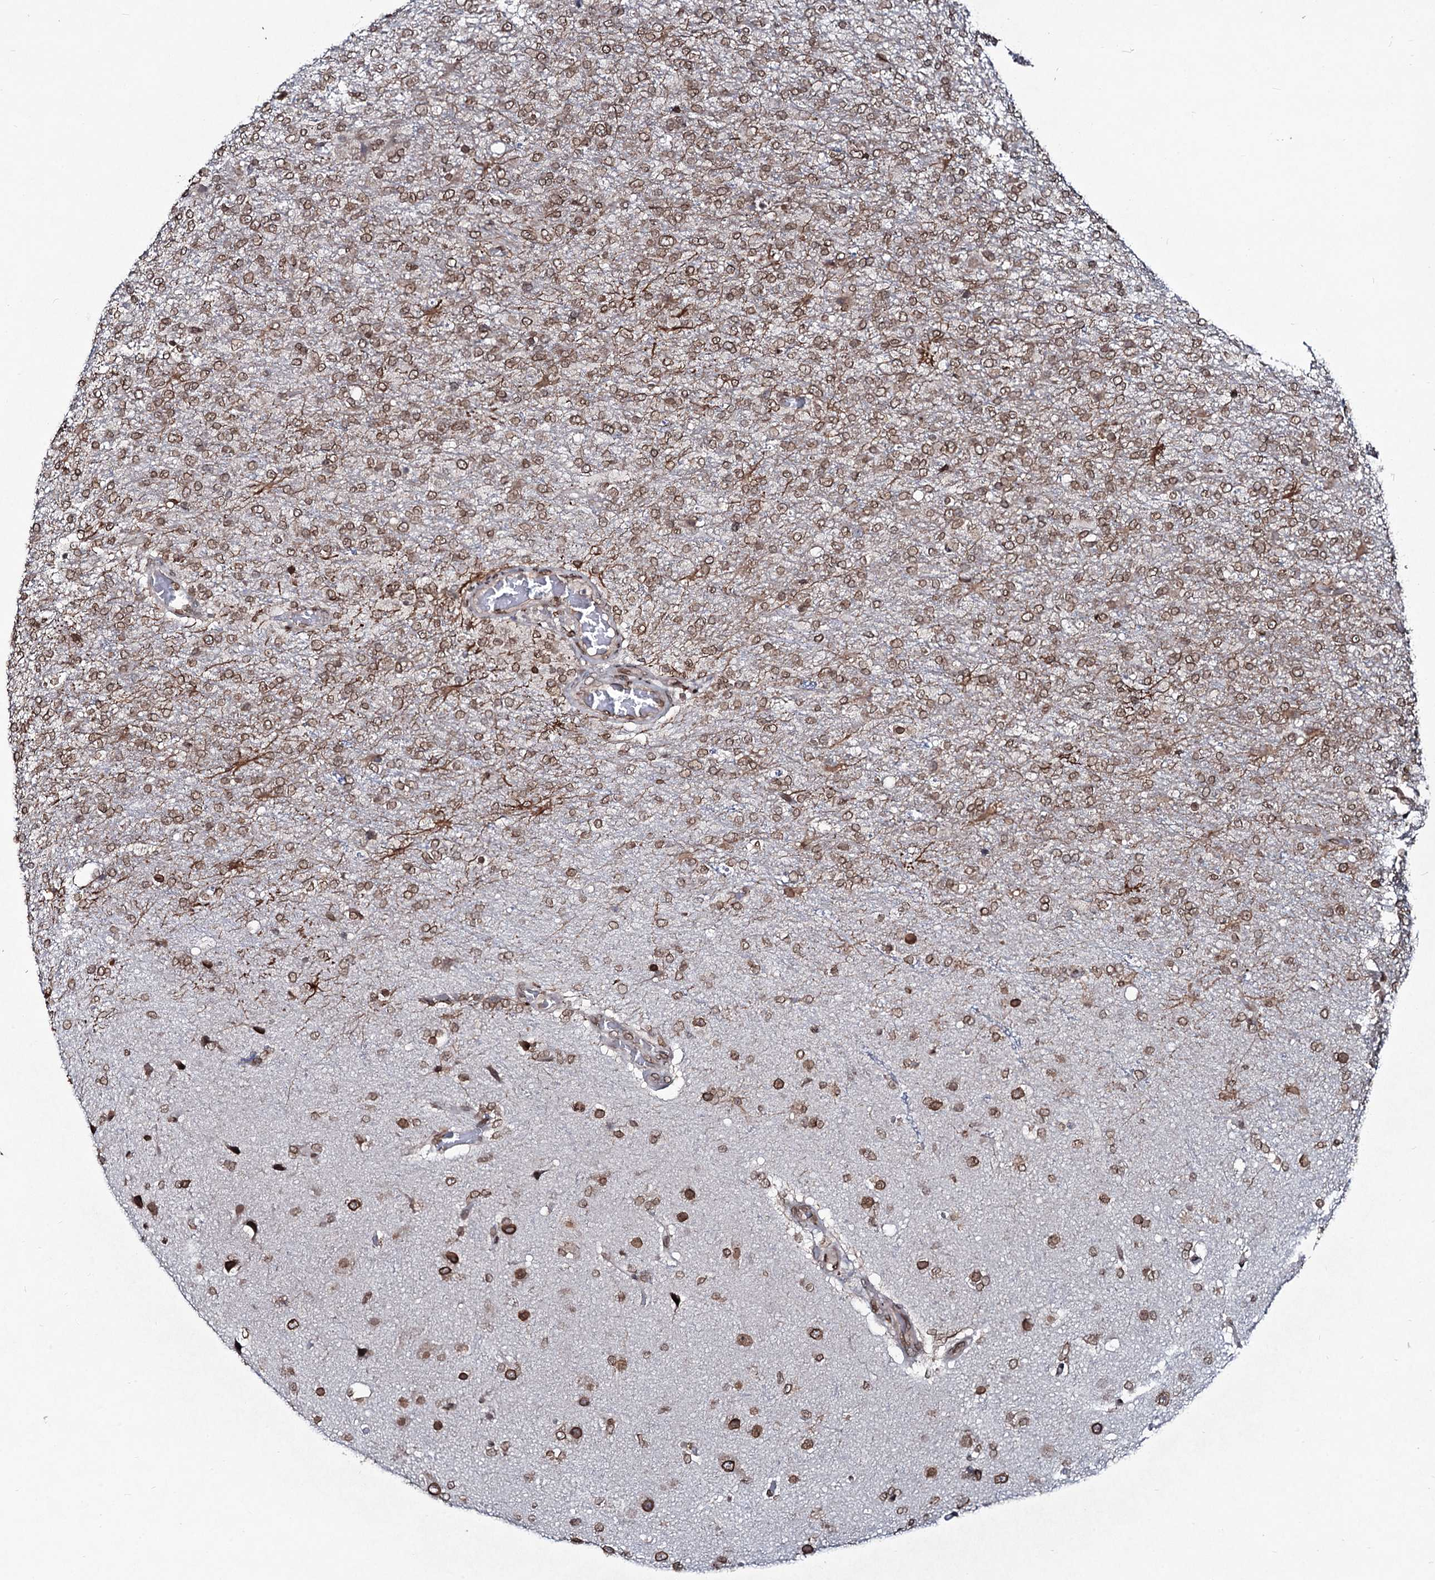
{"staining": {"intensity": "moderate", "quantity": ">75%", "location": "cytoplasmic/membranous,nuclear"}, "tissue": "glioma", "cell_type": "Tumor cells", "image_type": "cancer", "snomed": [{"axis": "morphology", "description": "Glioma, malignant, High grade"}, {"axis": "topography", "description": "Brain"}], "caption": "A high-resolution micrograph shows IHC staining of glioma, which displays moderate cytoplasmic/membranous and nuclear expression in approximately >75% of tumor cells. The staining is performed using DAB brown chromogen to label protein expression. The nuclei are counter-stained blue using hematoxylin.", "gene": "RNF6", "patient": {"sex": "female", "age": 74}}